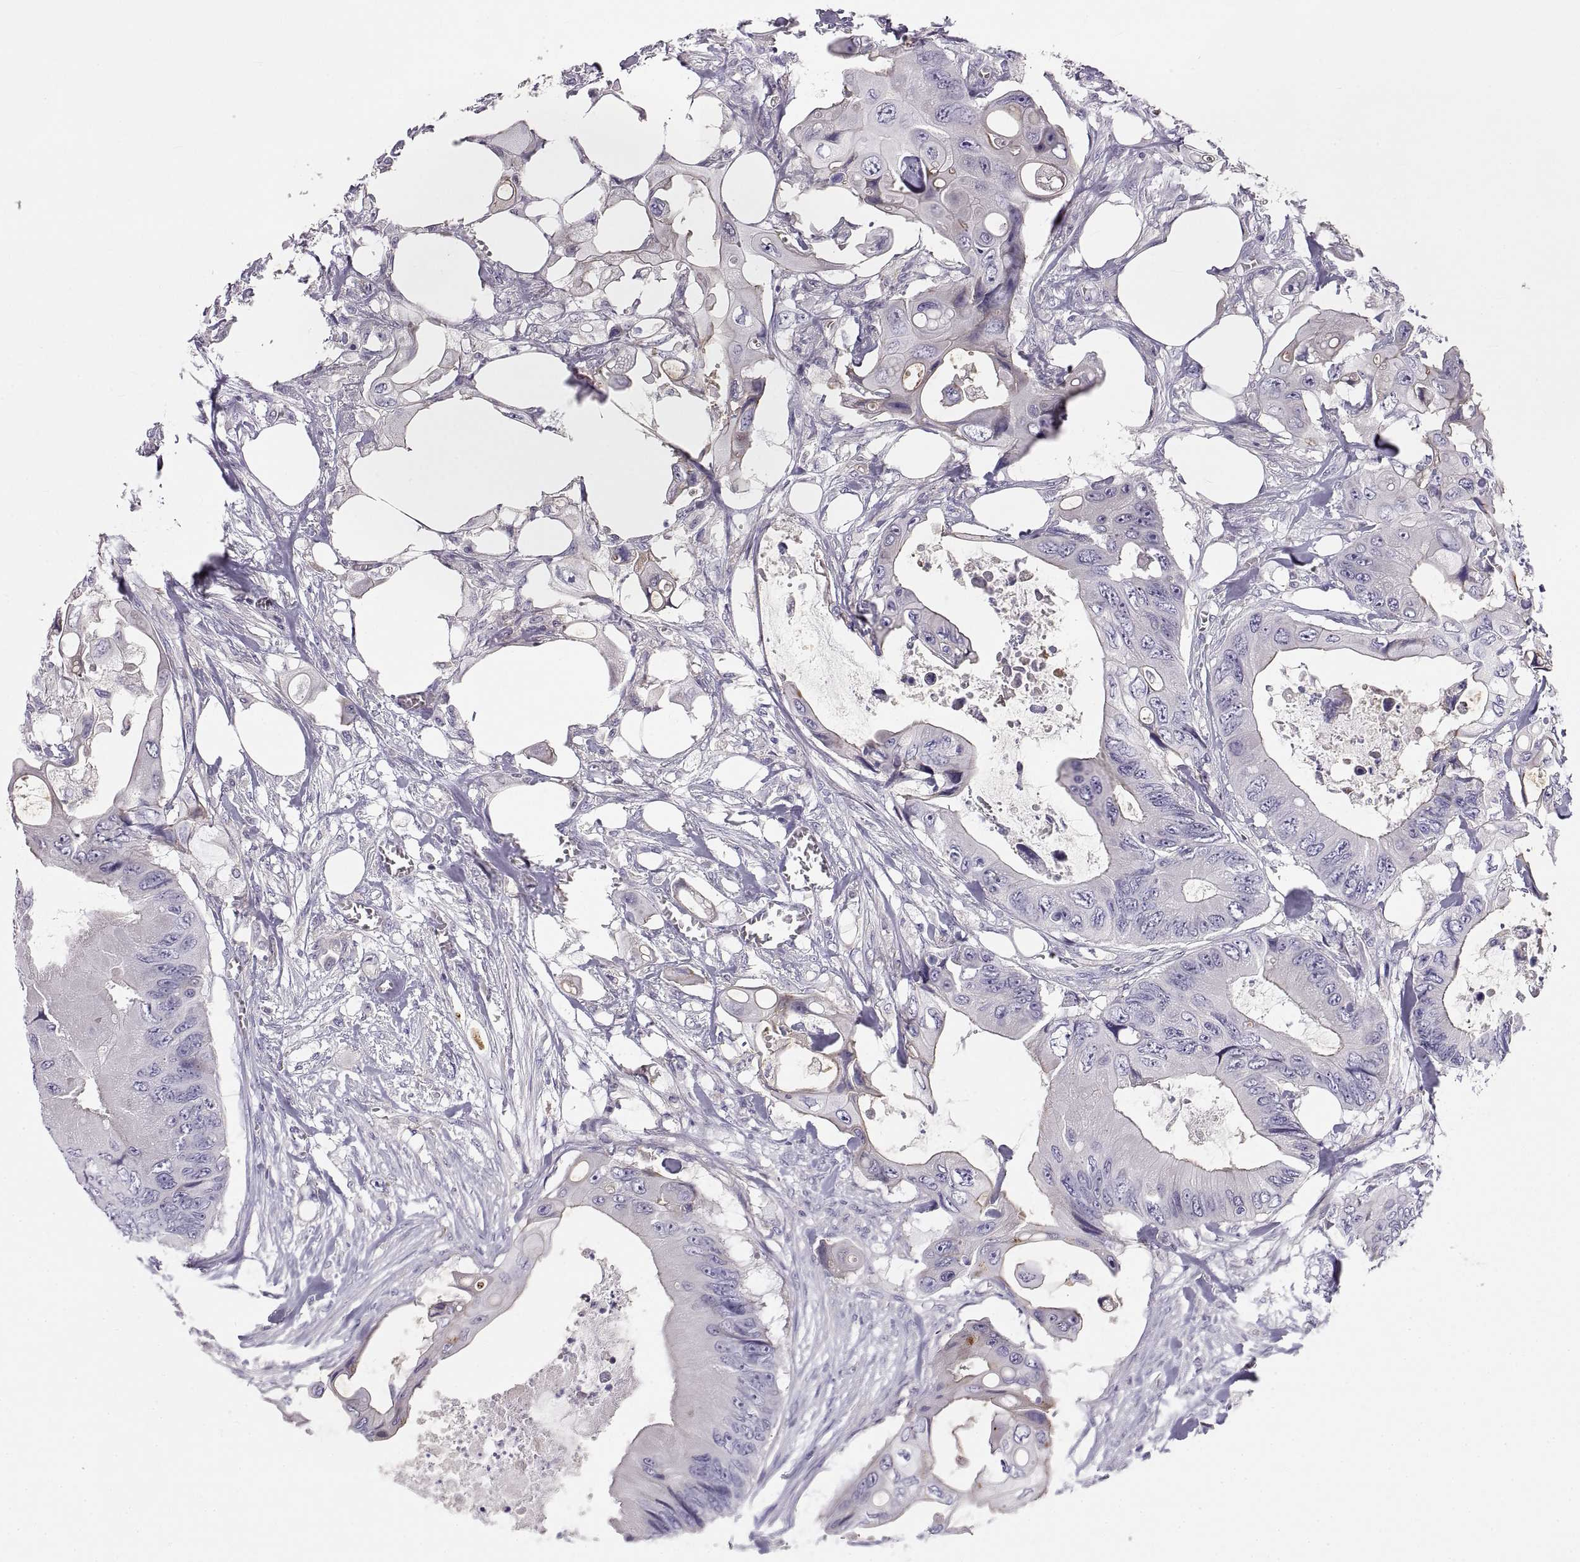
{"staining": {"intensity": "negative", "quantity": "none", "location": "none"}, "tissue": "colorectal cancer", "cell_type": "Tumor cells", "image_type": "cancer", "snomed": [{"axis": "morphology", "description": "Adenocarcinoma, NOS"}, {"axis": "topography", "description": "Rectum"}], "caption": "Protein analysis of colorectal cancer (adenocarcinoma) demonstrates no significant expression in tumor cells.", "gene": "CRYBB3", "patient": {"sex": "male", "age": 63}}